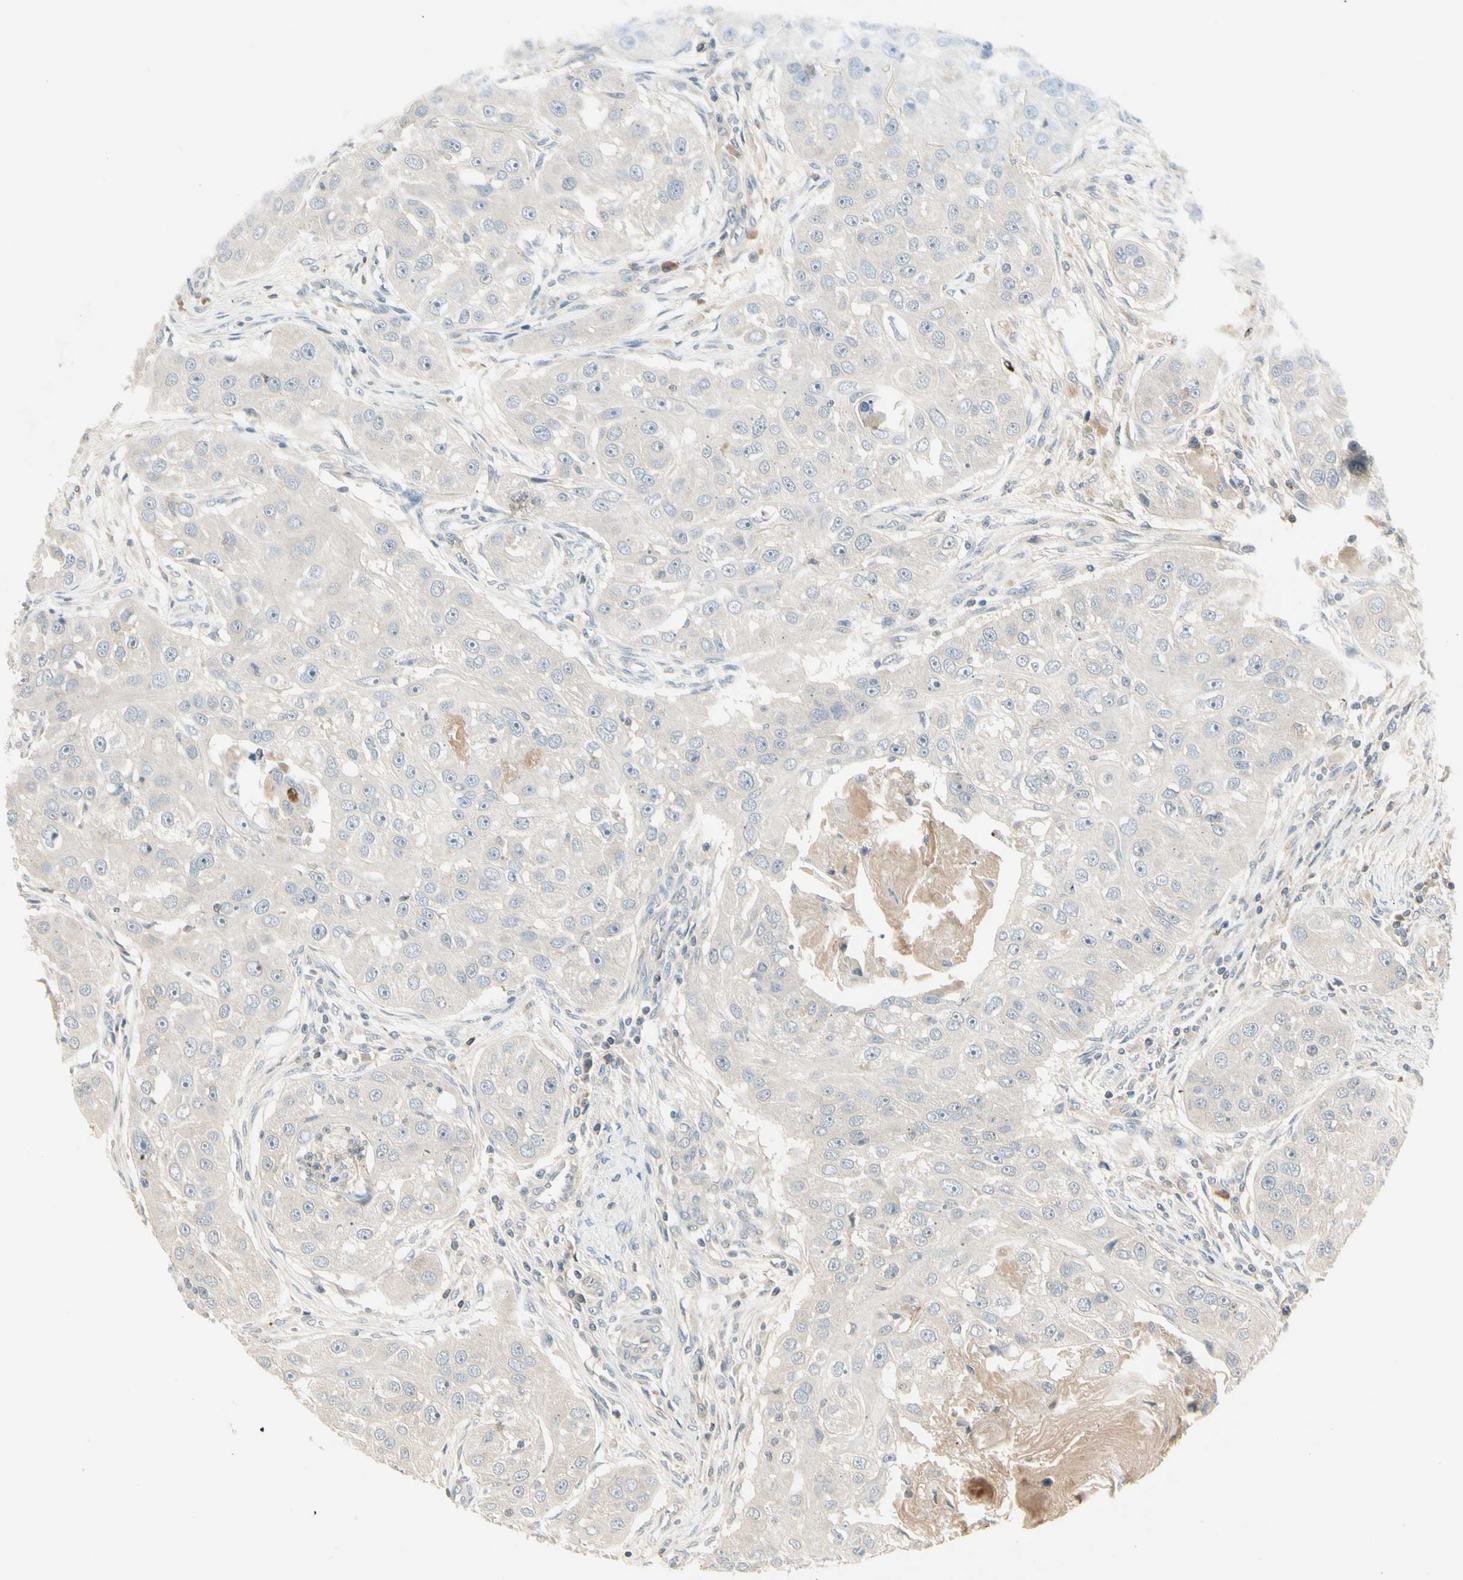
{"staining": {"intensity": "negative", "quantity": "none", "location": "none"}, "tissue": "head and neck cancer", "cell_type": "Tumor cells", "image_type": "cancer", "snomed": [{"axis": "morphology", "description": "Normal tissue, NOS"}, {"axis": "morphology", "description": "Squamous cell carcinoma, NOS"}, {"axis": "topography", "description": "Skeletal muscle"}, {"axis": "topography", "description": "Head-Neck"}], "caption": "This is an immunohistochemistry (IHC) micrograph of human head and neck squamous cell carcinoma. There is no staining in tumor cells.", "gene": "CCL4", "patient": {"sex": "male", "age": 51}}